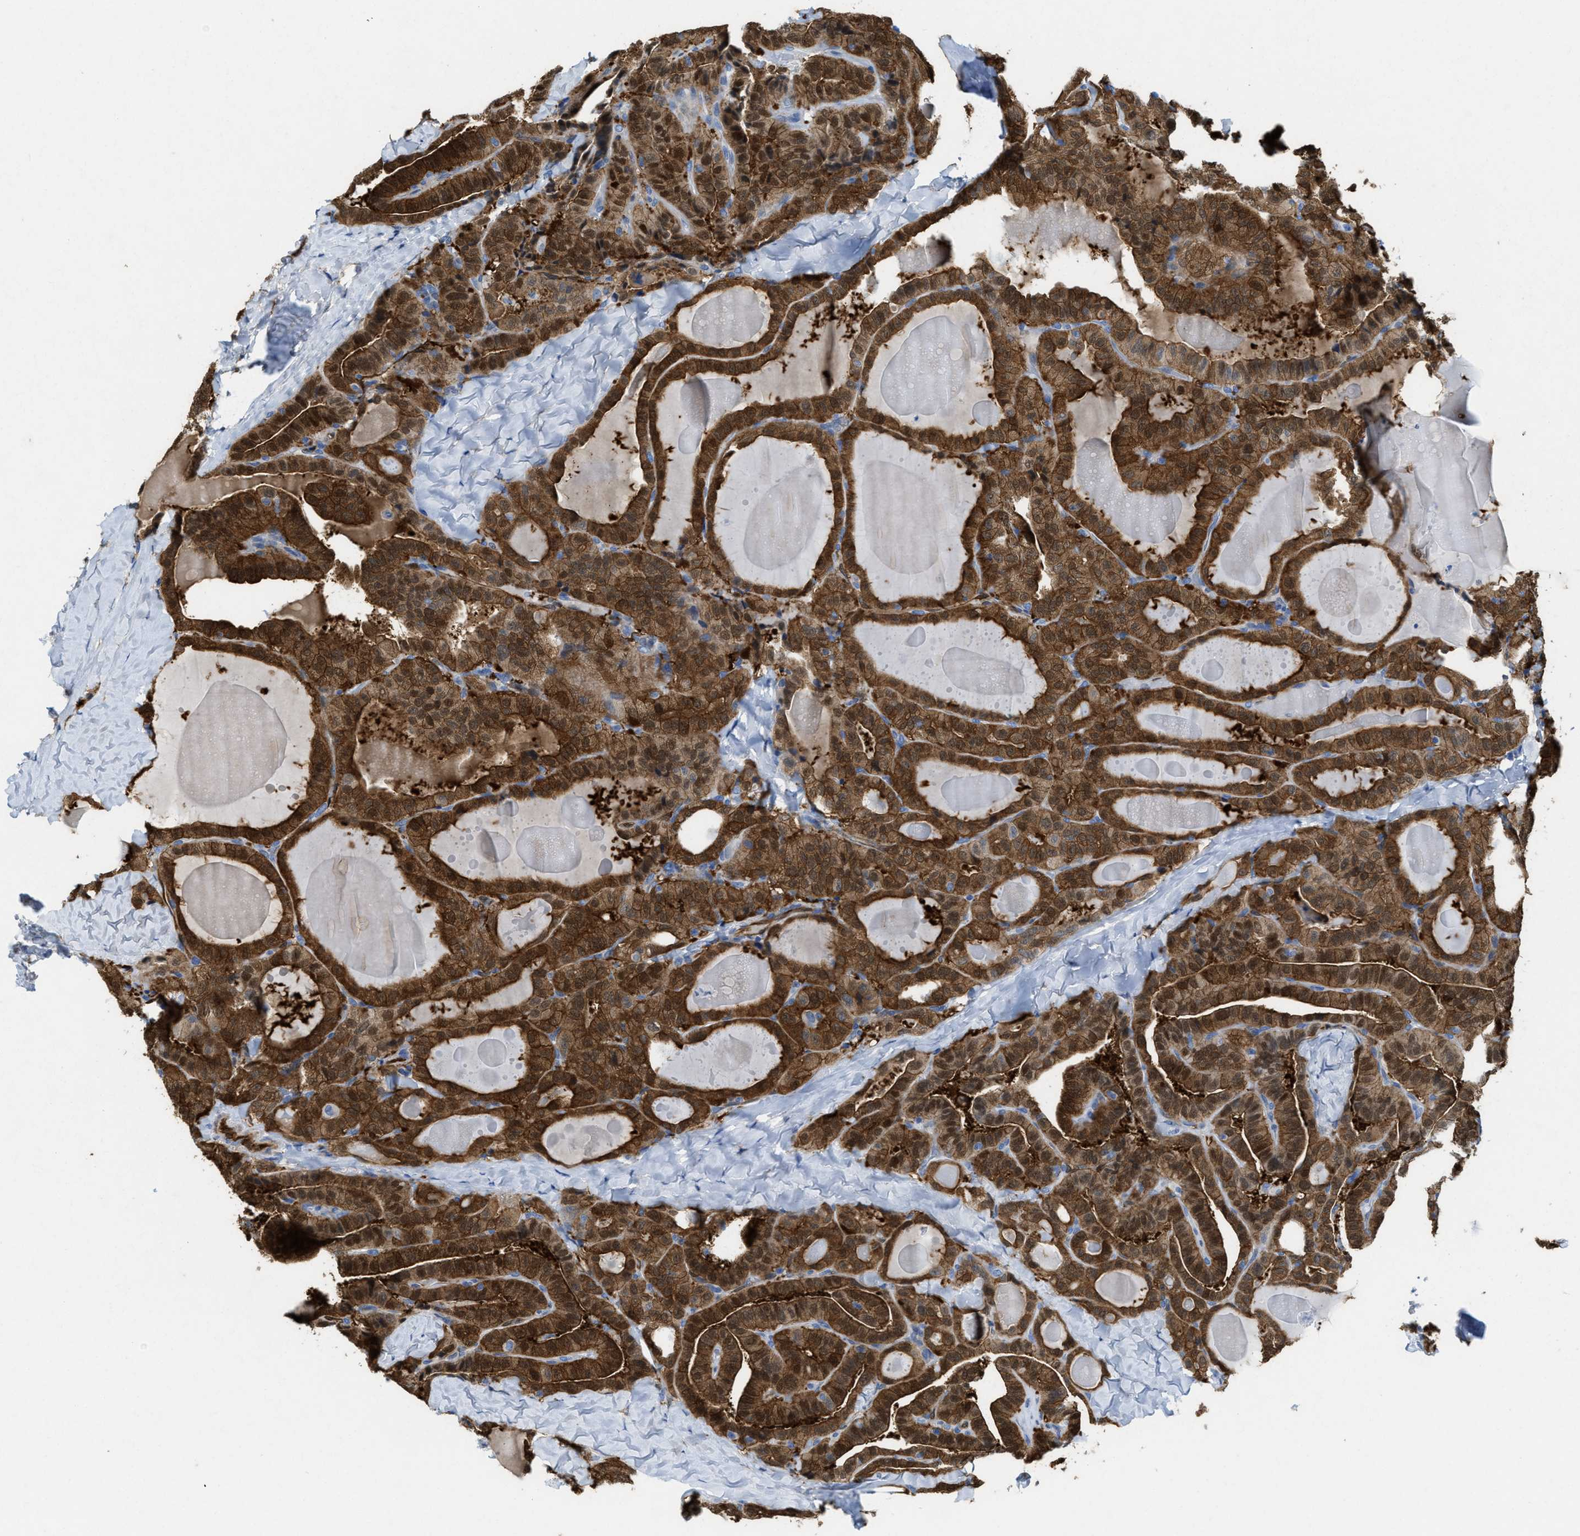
{"staining": {"intensity": "moderate", "quantity": ">75%", "location": "cytoplasmic/membranous,nuclear"}, "tissue": "thyroid cancer", "cell_type": "Tumor cells", "image_type": "cancer", "snomed": [{"axis": "morphology", "description": "Papillary adenocarcinoma, NOS"}, {"axis": "topography", "description": "Thyroid gland"}], "caption": "Protein staining reveals moderate cytoplasmic/membranous and nuclear staining in approximately >75% of tumor cells in thyroid papillary adenocarcinoma.", "gene": "ASS1", "patient": {"sex": "male", "age": 77}}